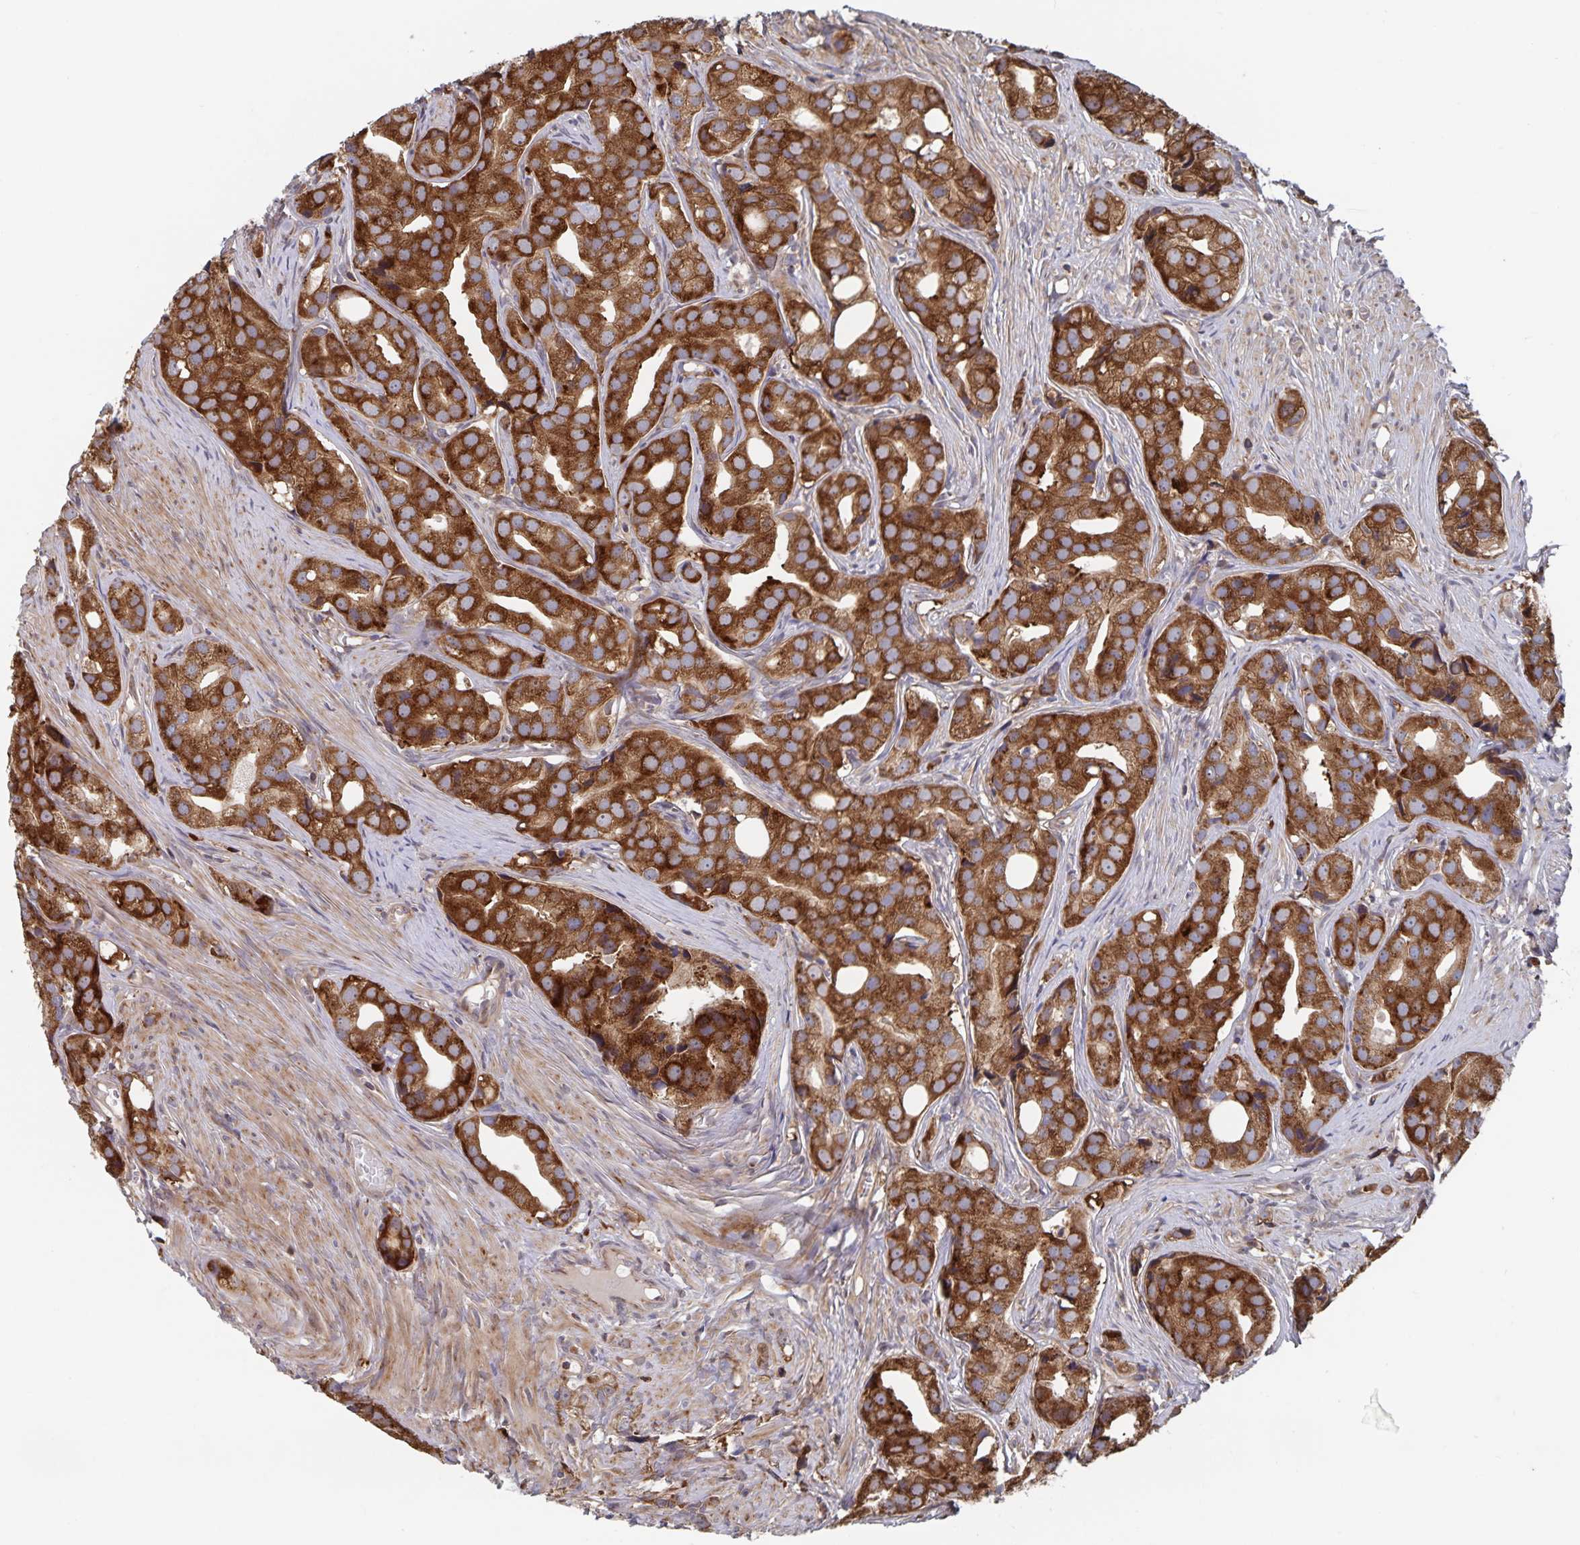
{"staining": {"intensity": "strong", "quantity": ">75%", "location": "cytoplasmic/membranous"}, "tissue": "prostate cancer", "cell_type": "Tumor cells", "image_type": "cancer", "snomed": [{"axis": "morphology", "description": "Adenocarcinoma, High grade"}, {"axis": "topography", "description": "Prostate"}], "caption": "Approximately >75% of tumor cells in human prostate high-grade adenocarcinoma exhibit strong cytoplasmic/membranous protein staining as visualized by brown immunohistochemical staining.", "gene": "ACACA", "patient": {"sex": "male", "age": 75}}